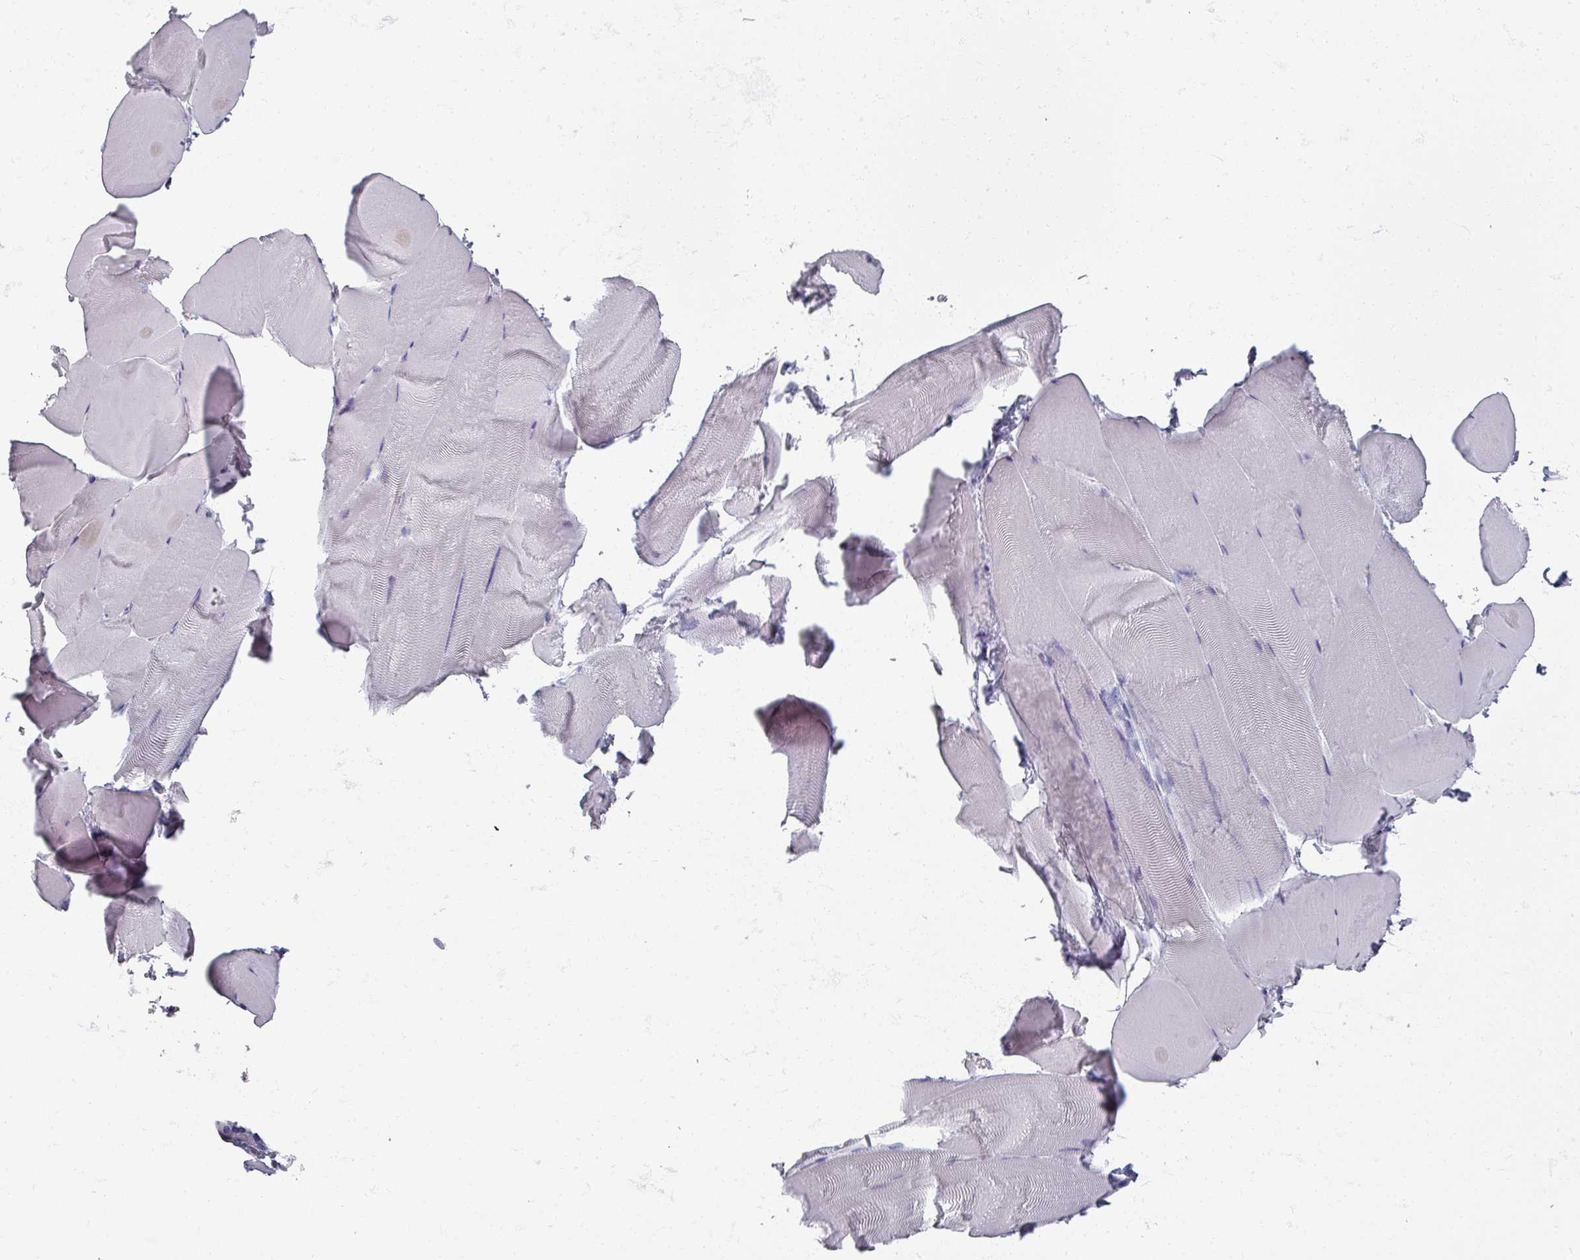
{"staining": {"intensity": "negative", "quantity": "none", "location": "none"}, "tissue": "skeletal muscle", "cell_type": "Myocytes", "image_type": "normal", "snomed": [{"axis": "morphology", "description": "Normal tissue, NOS"}, {"axis": "topography", "description": "Skeletal muscle"}], "caption": "A photomicrograph of human skeletal muscle is negative for staining in myocytes. (Brightfield microscopy of DAB (3,3'-diaminobenzidine) IHC at high magnification).", "gene": "OMG", "patient": {"sex": "female", "age": 64}}